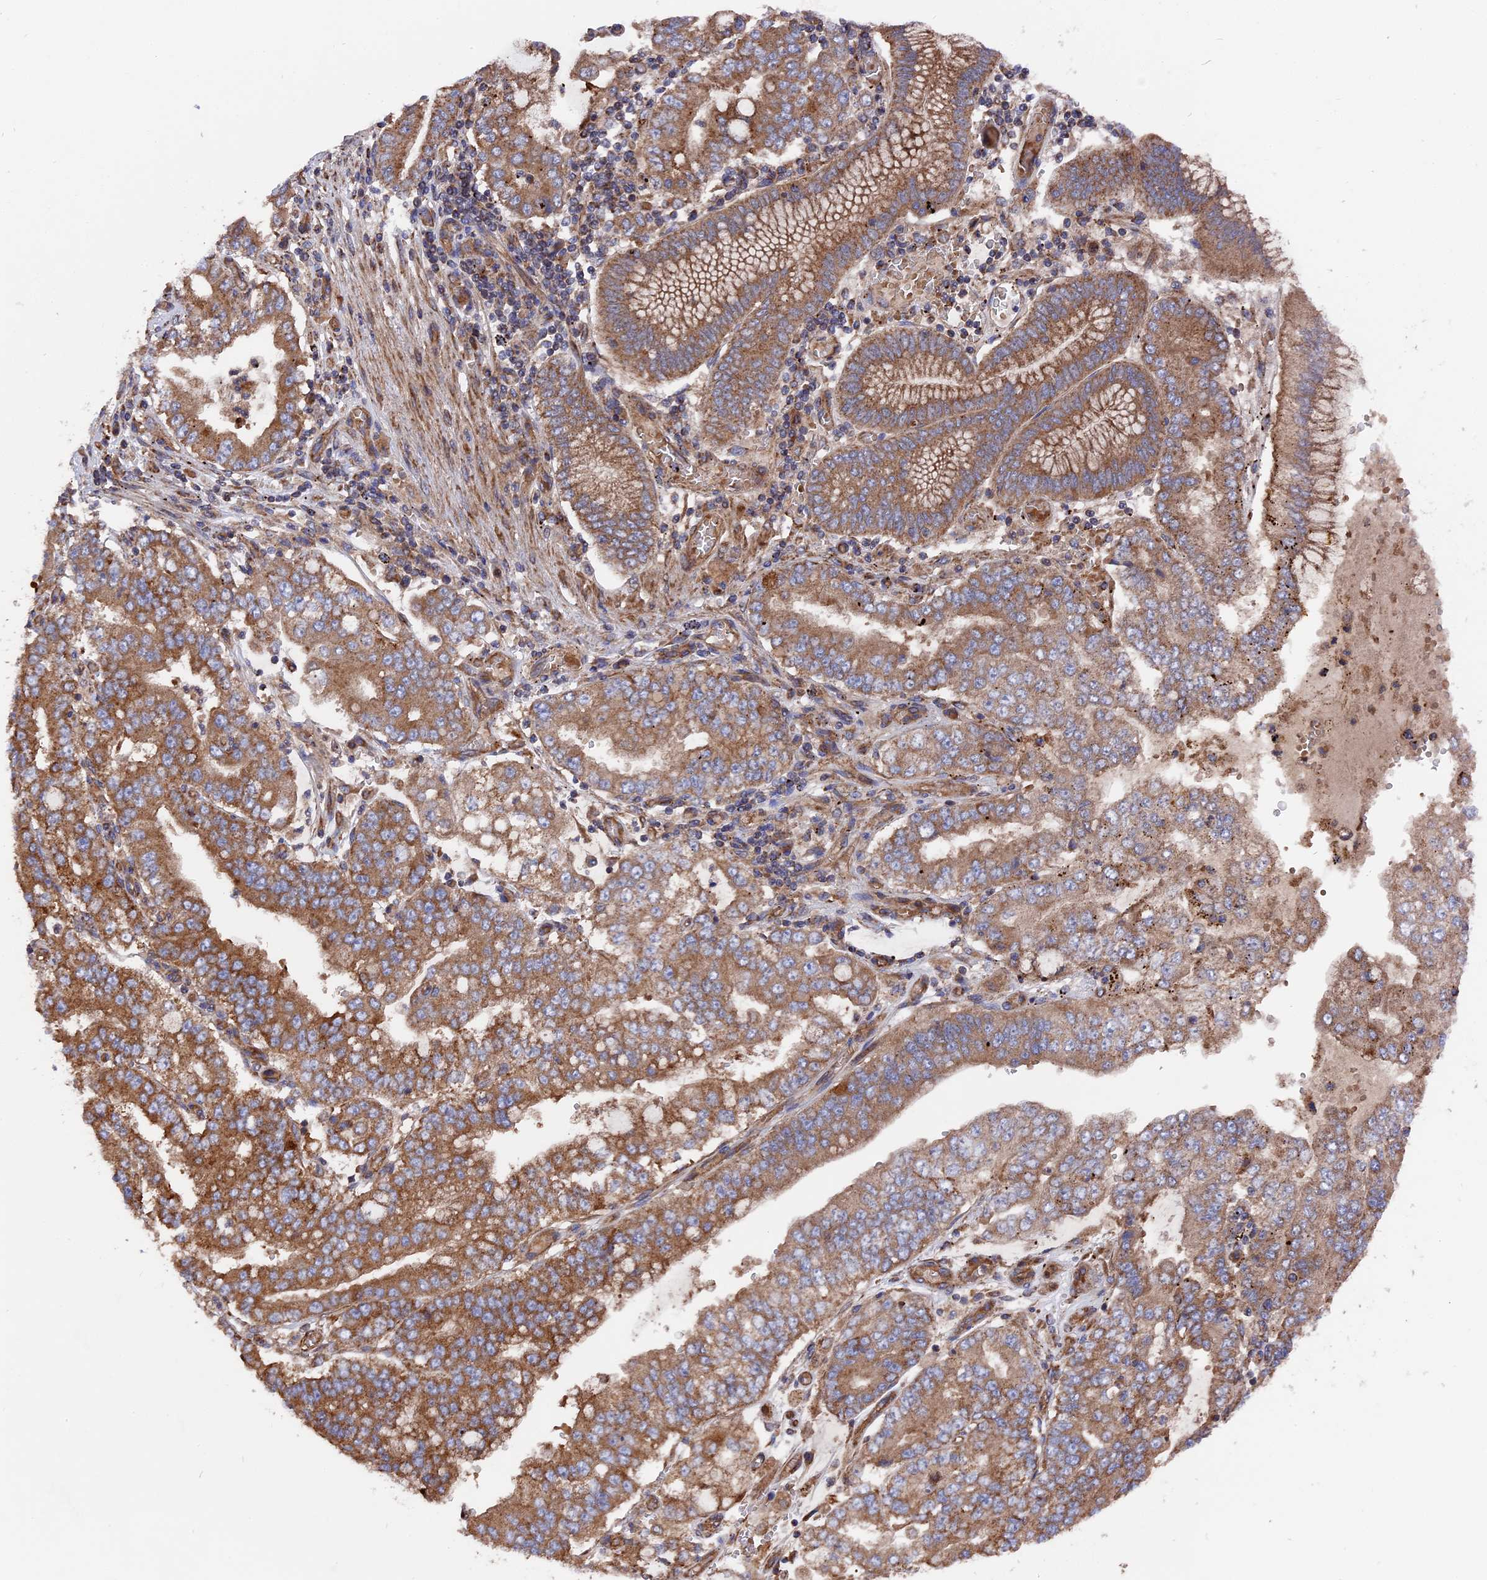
{"staining": {"intensity": "moderate", "quantity": ">75%", "location": "cytoplasmic/membranous"}, "tissue": "stomach cancer", "cell_type": "Tumor cells", "image_type": "cancer", "snomed": [{"axis": "morphology", "description": "Adenocarcinoma, NOS"}, {"axis": "topography", "description": "Stomach"}], "caption": "DAB immunohistochemical staining of adenocarcinoma (stomach) demonstrates moderate cytoplasmic/membranous protein staining in about >75% of tumor cells.", "gene": "TELO2", "patient": {"sex": "male", "age": 76}}